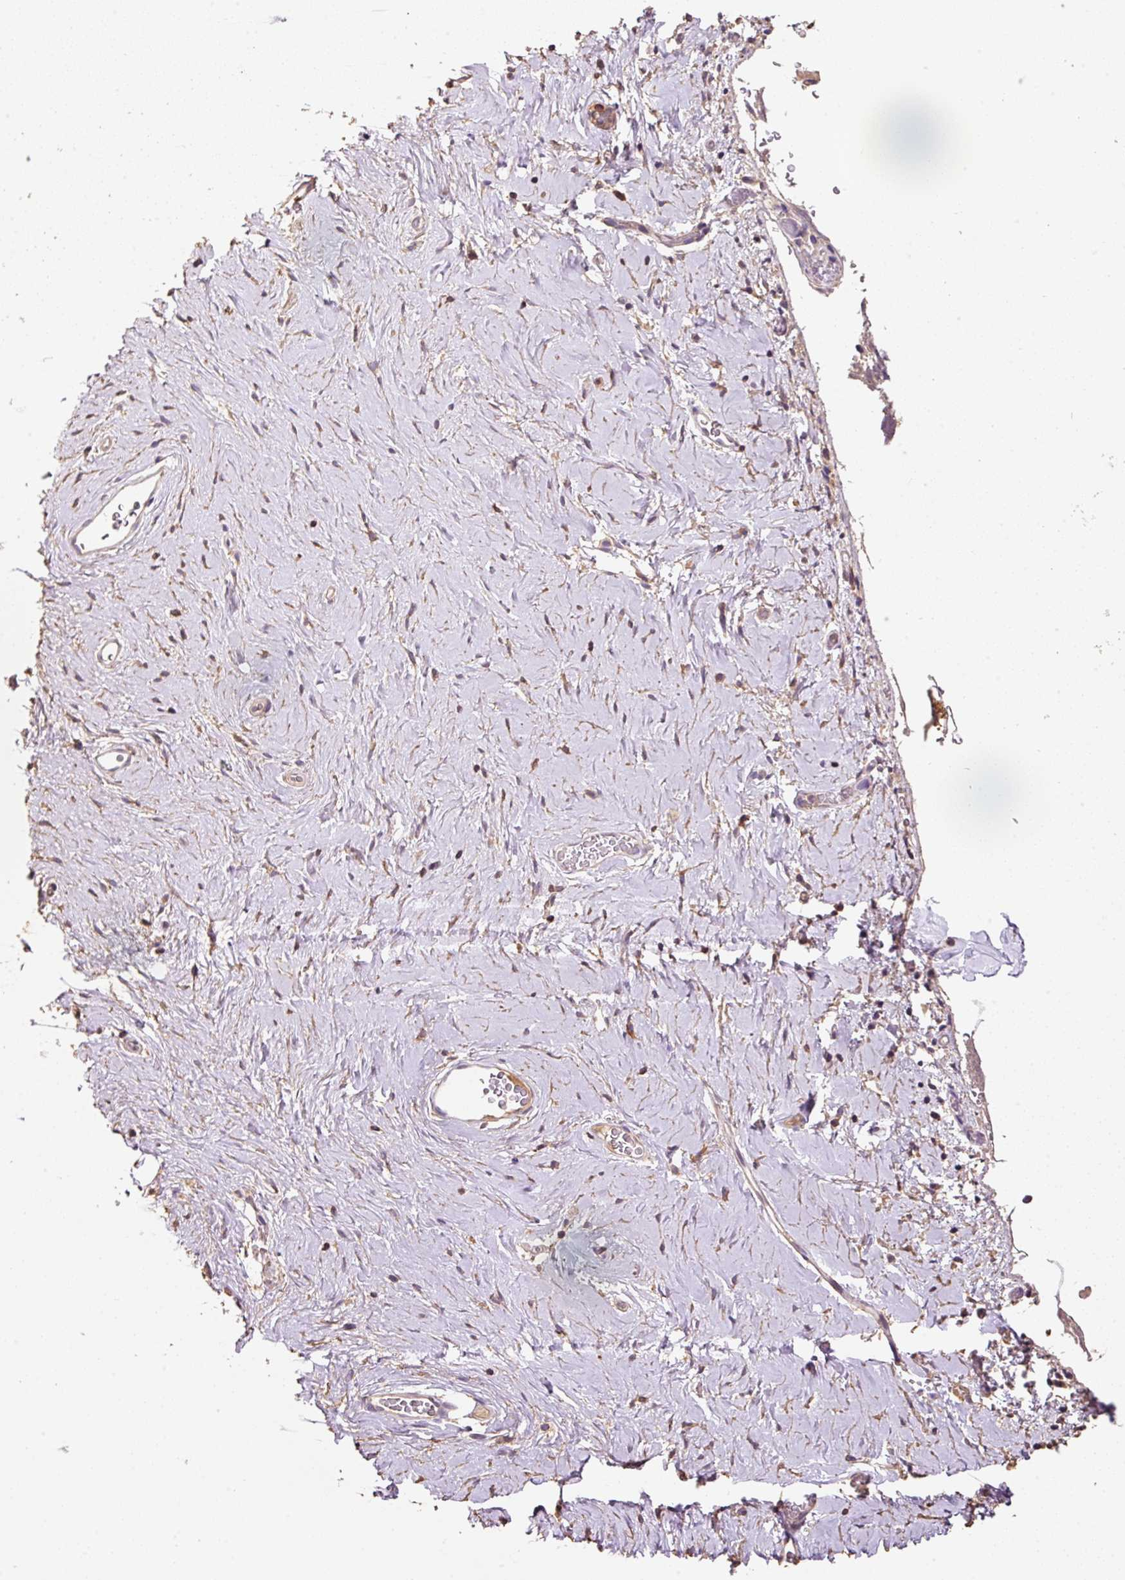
{"staining": {"intensity": "moderate", "quantity": "<25%", "location": "cytoplasmic/membranous"}, "tissue": "vagina", "cell_type": "Squamous epithelial cells", "image_type": "normal", "snomed": [{"axis": "morphology", "description": "Normal tissue, NOS"}, {"axis": "morphology", "description": "Adenocarcinoma, NOS"}, {"axis": "topography", "description": "Rectum"}, {"axis": "topography", "description": "Vagina"}, {"axis": "topography", "description": "Peripheral nerve tissue"}], "caption": "Immunohistochemistry staining of benign vagina, which reveals low levels of moderate cytoplasmic/membranous staining in approximately <25% of squamous epithelial cells indicating moderate cytoplasmic/membranous protein expression. The staining was performed using DAB (brown) for protein detection and nuclei were counterstained in hematoxylin (blue).", "gene": "HERC2", "patient": {"sex": "female", "age": 71}}